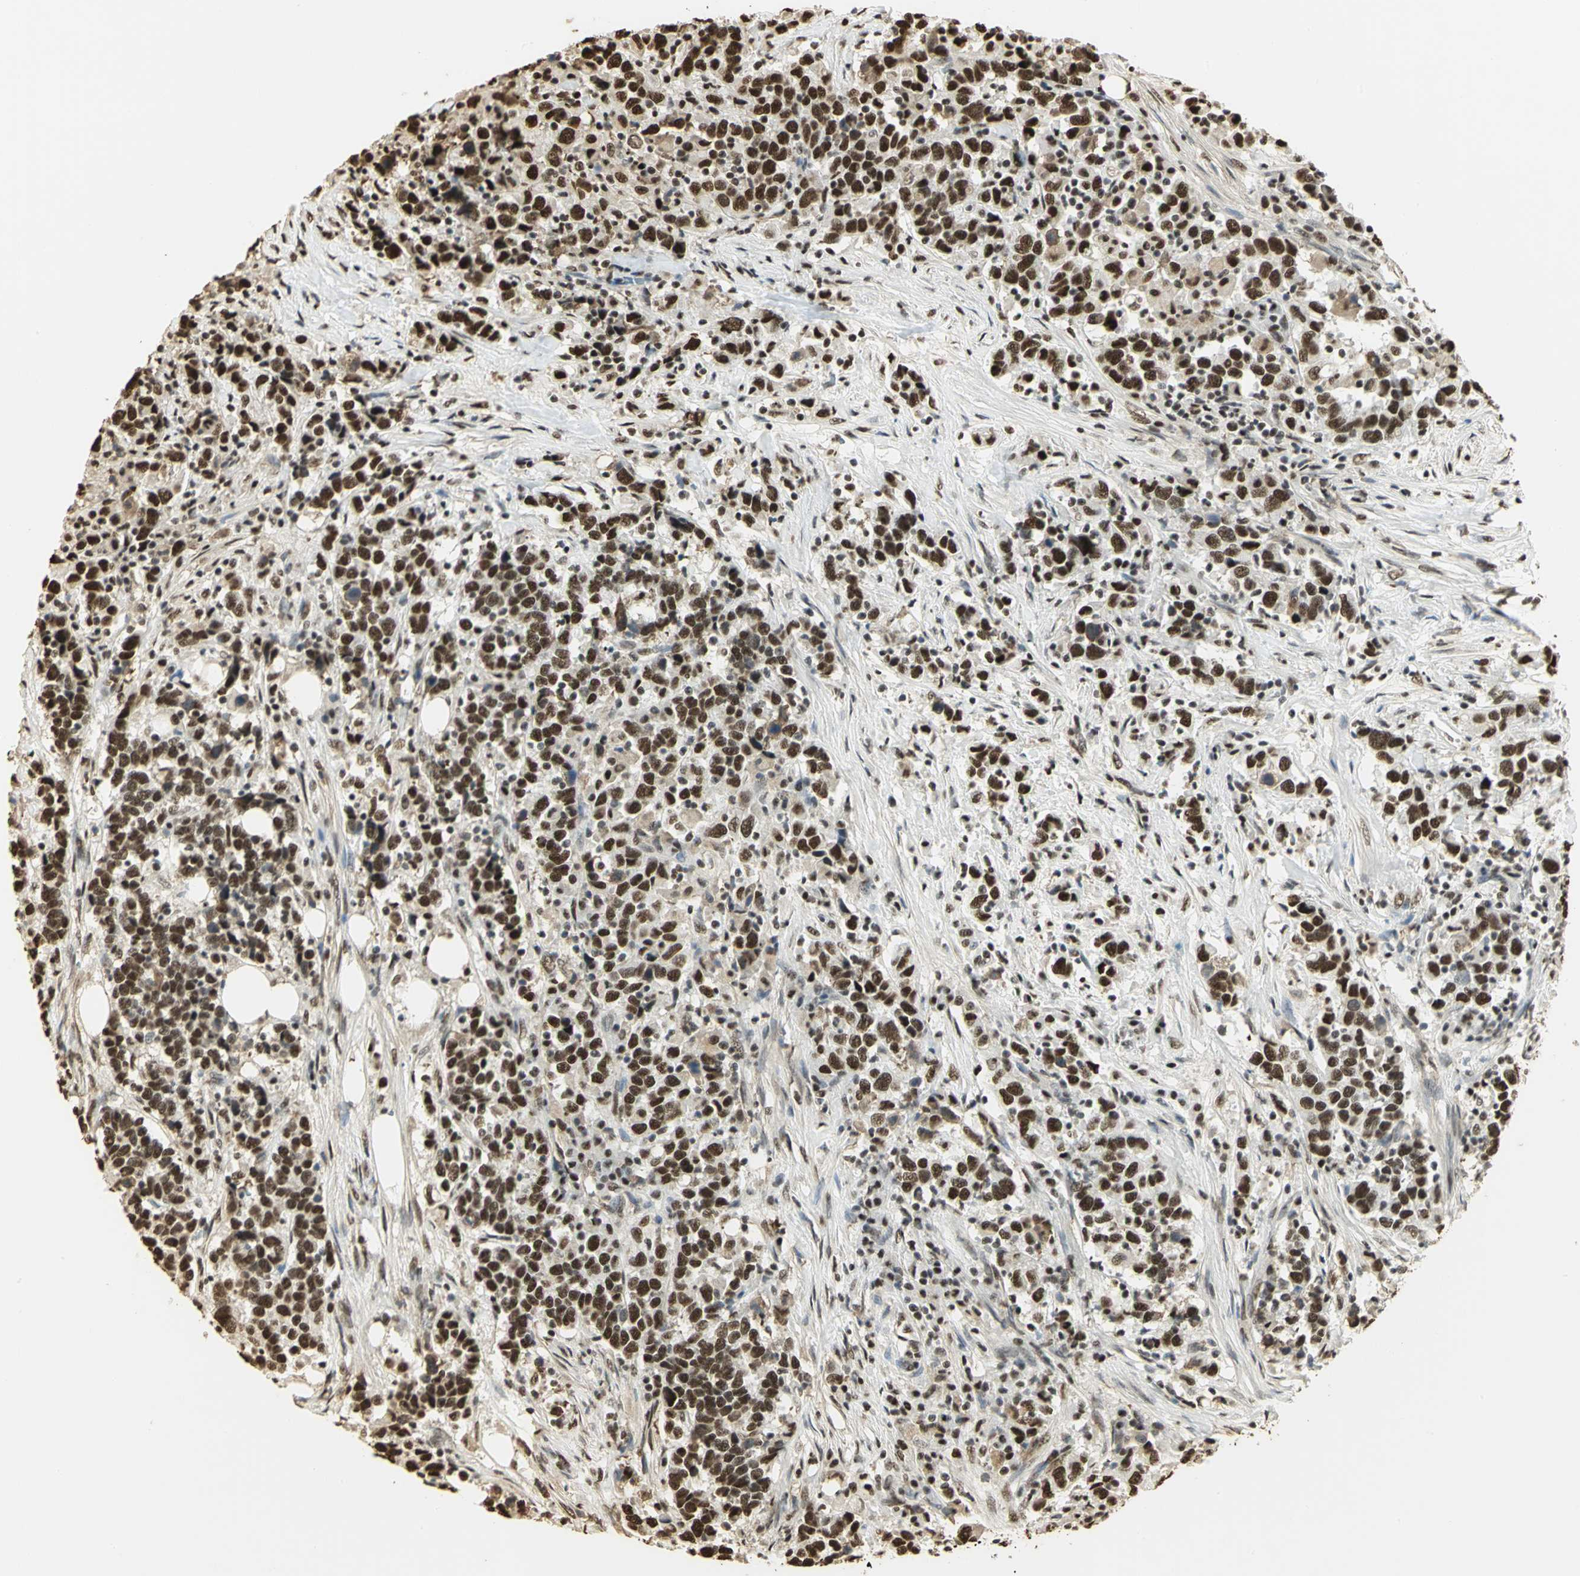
{"staining": {"intensity": "strong", "quantity": ">75%", "location": "nuclear"}, "tissue": "urothelial cancer", "cell_type": "Tumor cells", "image_type": "cancer", "snomed": [{"axis": "morphology", "description": "Urothelial carcinoma, High grade"}, {"axis": "topography", "description": "Urinary bladder"}], "caption": "Protein expression analysis of urothelial cancer exhibits strong nuclear expression in approximately >75% of tumor cells.", "gene": "SET", "patient": {"sex": "male", "age": 61}}